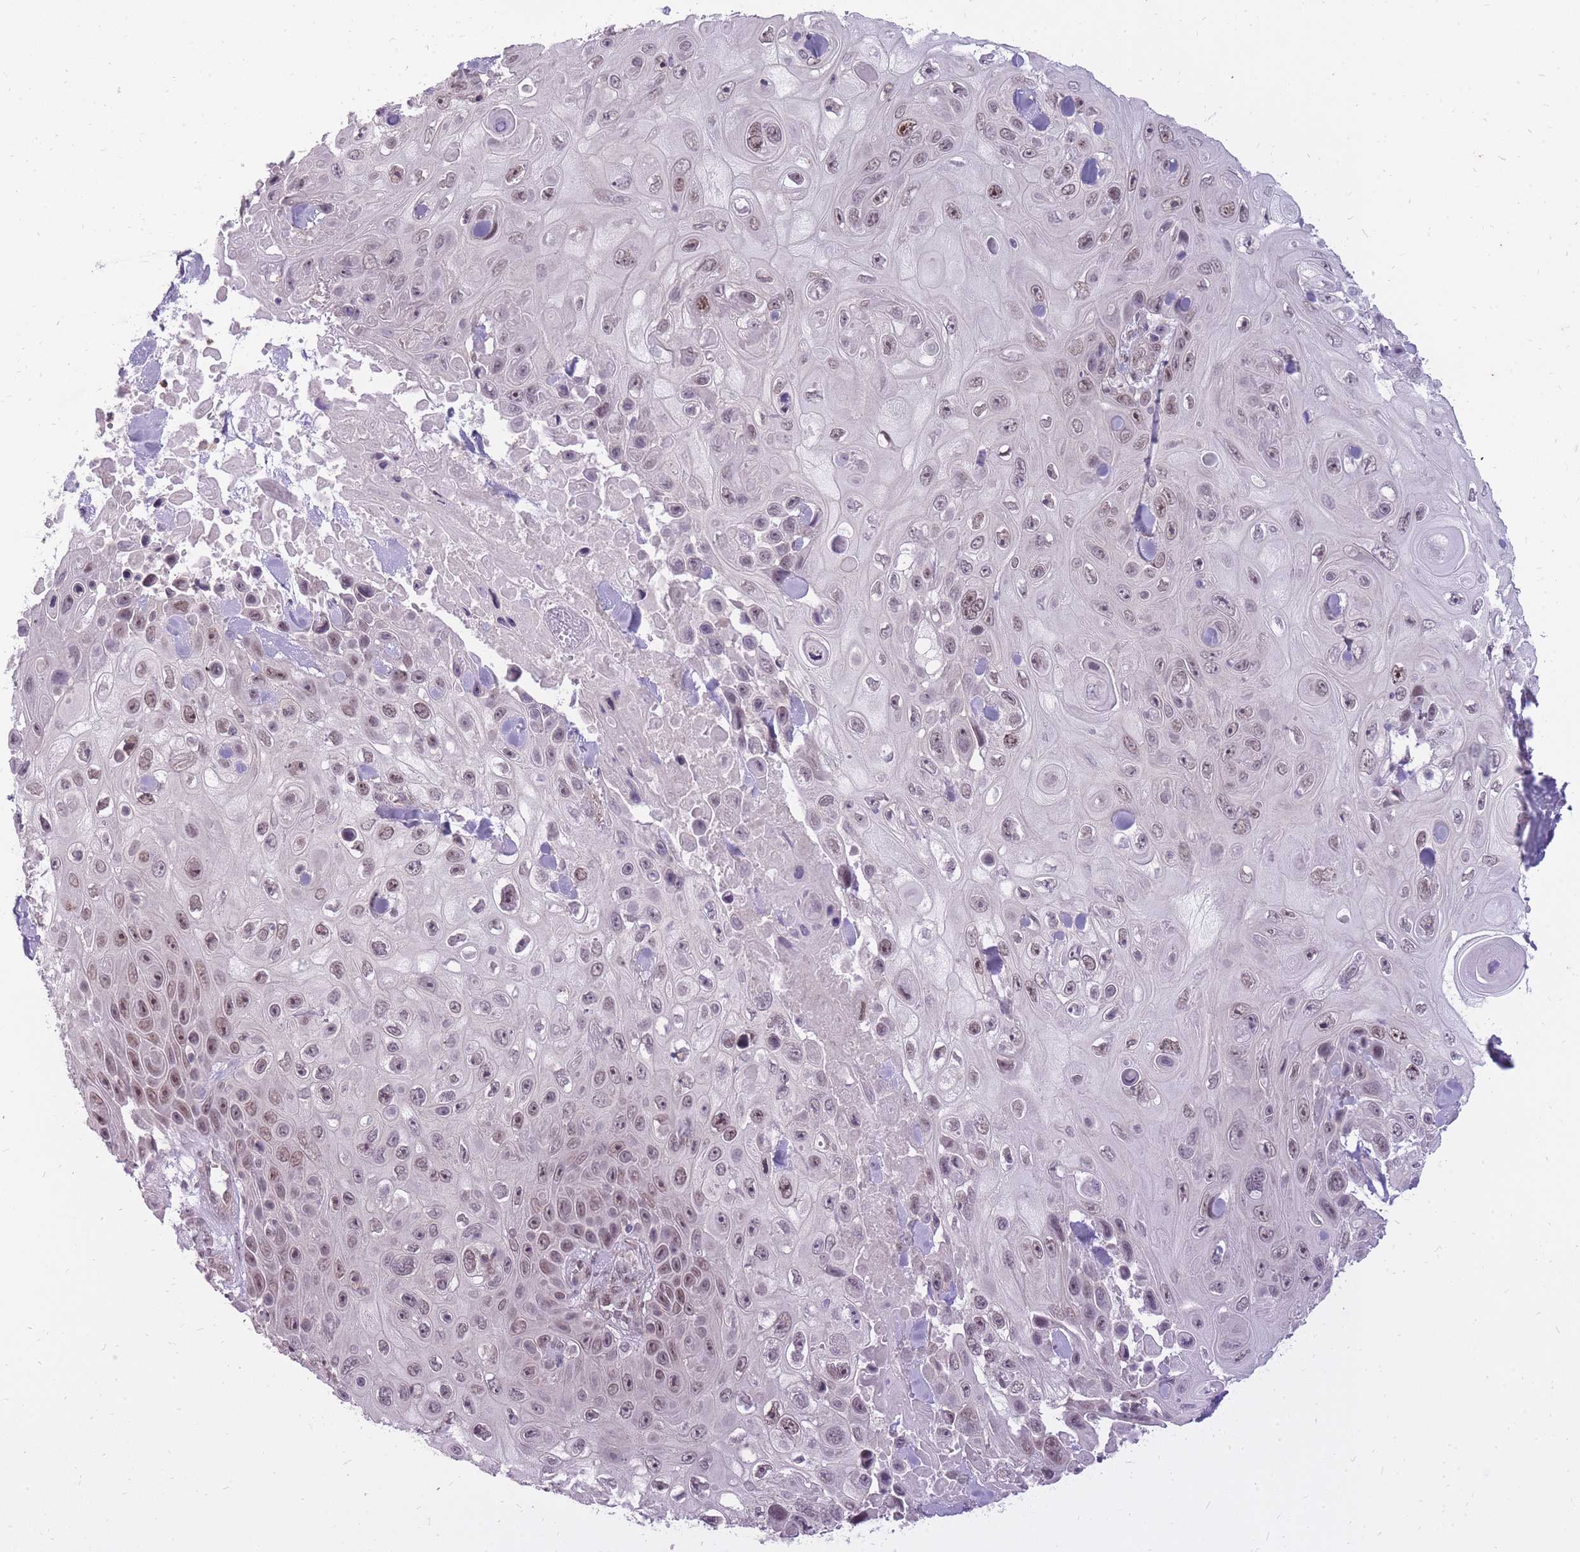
{"staining": {"intensity": "weak", "quantity": "25%-75%", "location": "nuclear"}, "tissue": "skin cancer", "cell_type": "Tumor cells", "image_type": "cancer", "snomed": [{"axis": "morphology", "description": "Squamous cell carcinoma, NOS"}, {"axis": "topography", "description": "Skin"}], "caption": "Squamous cell carcinoma (skin) stained for a protein demonstrates weak nuclear positivity in tumor cells.", "gene": "TIGD1", "patient": {"sex": "male", "age": 82}}